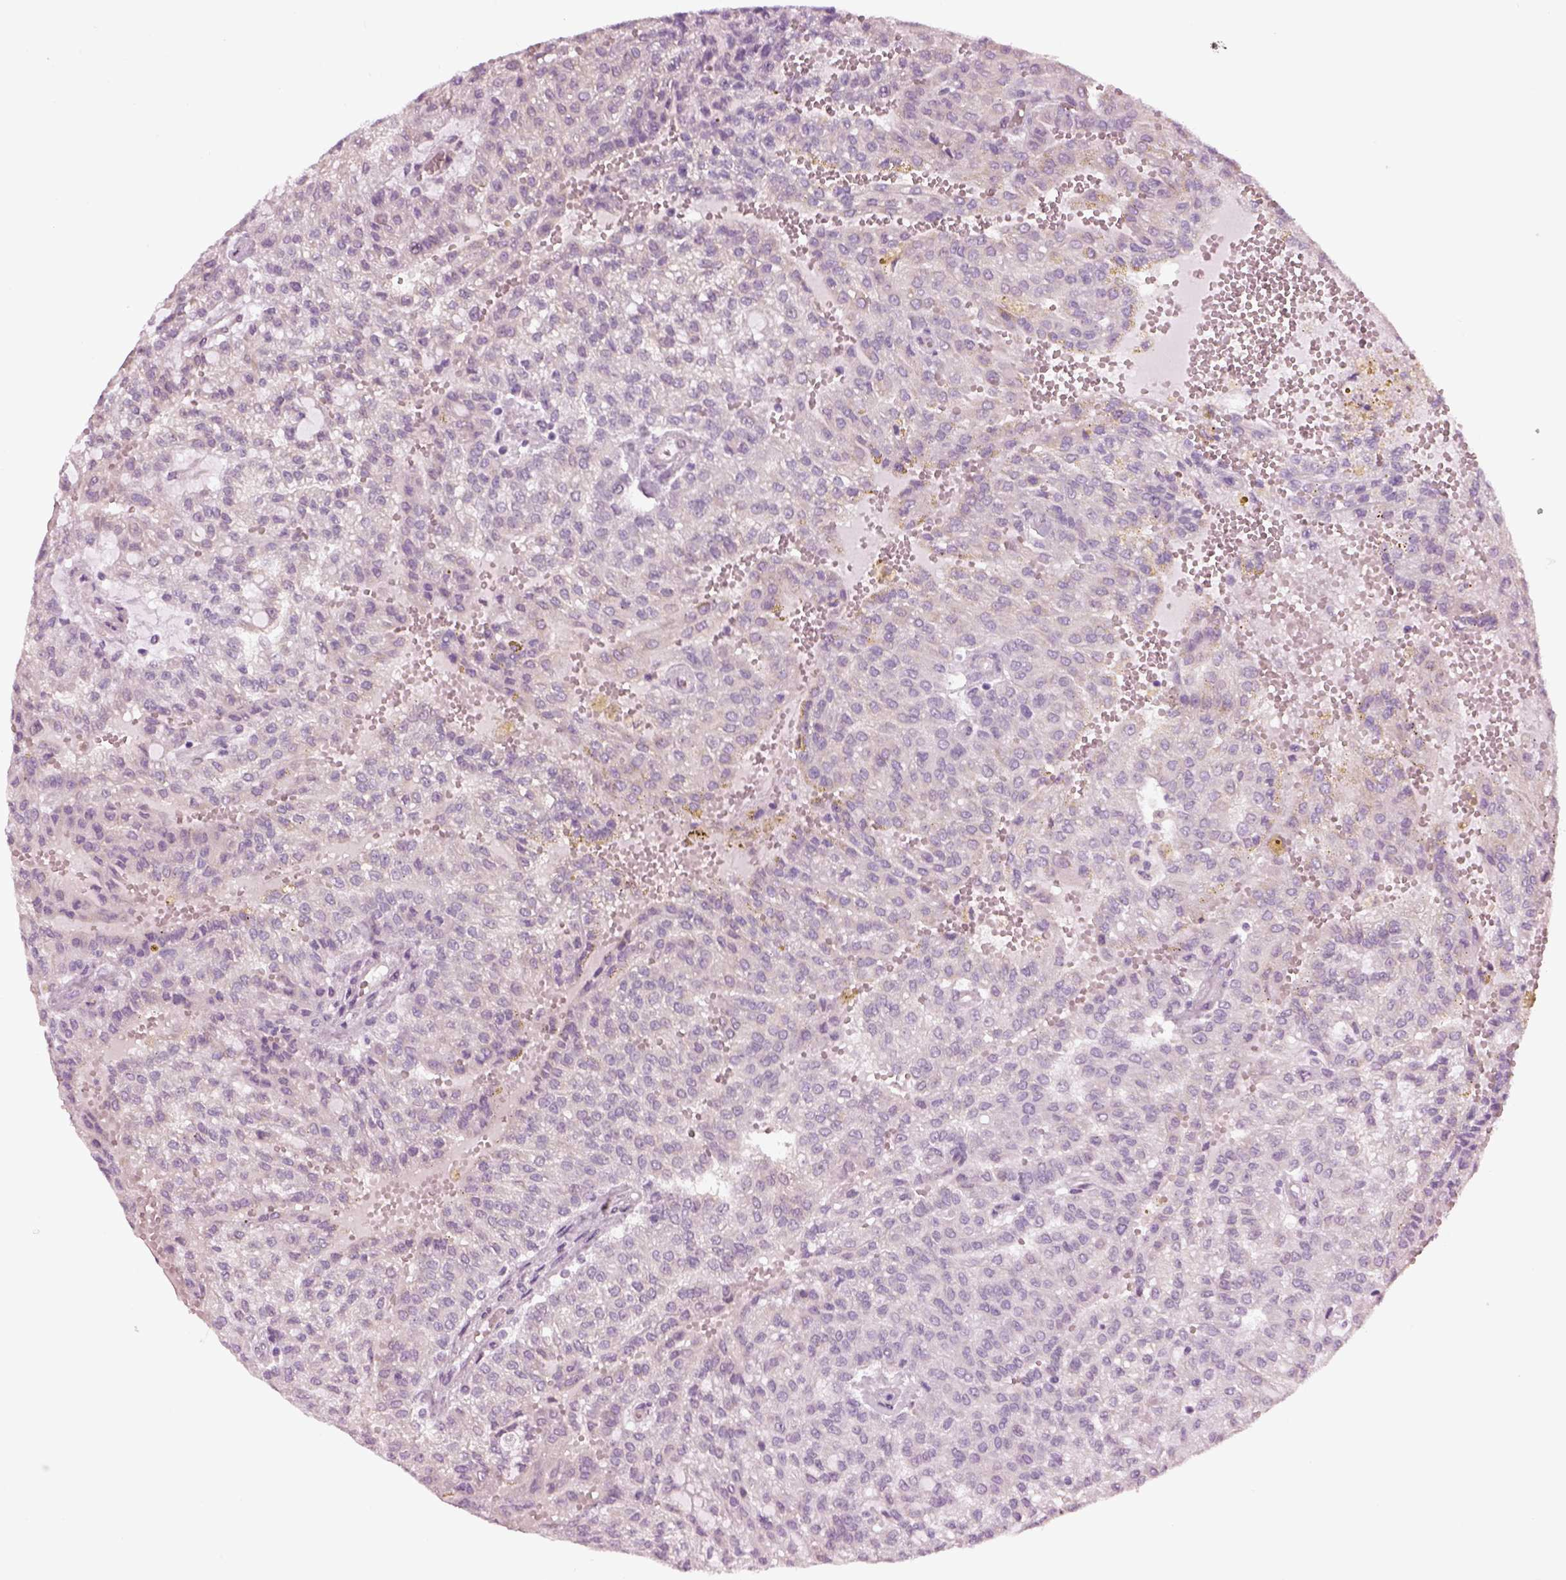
{"staining": {"intensity": "negative", "quantity": "none", "location": "none"}, "tissue": "renal cancer", "cell_type": "Tumor cells", "image_type": "cancer", "snomed": [{"axis": "morphology", "description": "Adenocarcinoma, NOS"}, {"axis": "topography", "description": "Kidney"}], "caption": "Tumor cells are negative for protein expression in human renal cancer (adenocarcinoma).", "gene": "LRRIQ3", "patient": {"sex": "male", "age": 63}}